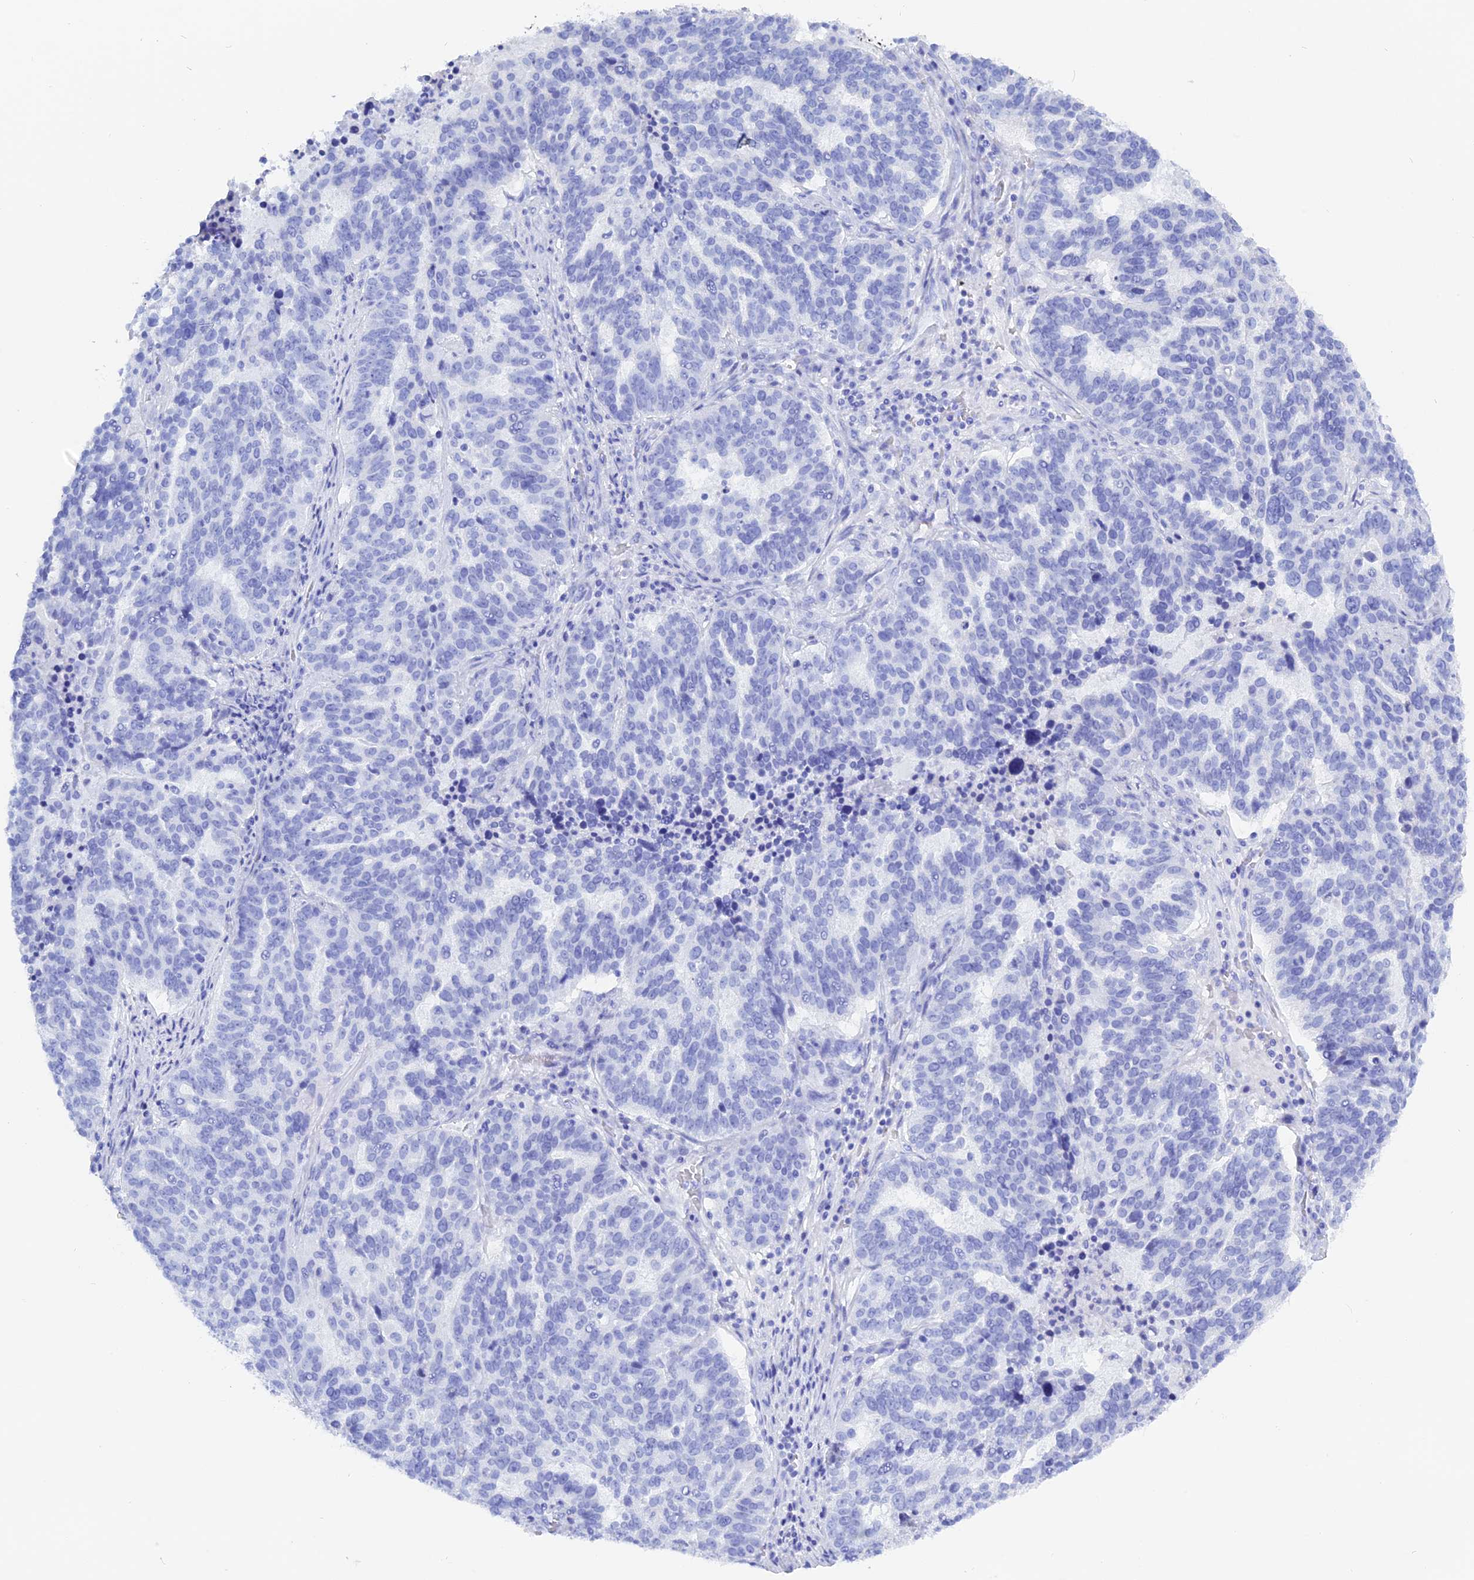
{"staining": {"intensity": "negative", "quantity": "none", "location": "none"}, "tissue": "ovarian cancer", "cell_type": "Tumor cells", "image_type": "cancer", "snomed": [{"axis": "morphology", "description": "Cystadenocarcinoma, serous, NOS"}, {"axis": "topography", "description": "Ovary"}], "caption": "The histopathology image displays no staining of tumor cells in serous cystadenocarcinoma (ovarian).", "gene": "ADGRA1", "patient": {"sex": "female", "age": 59}}